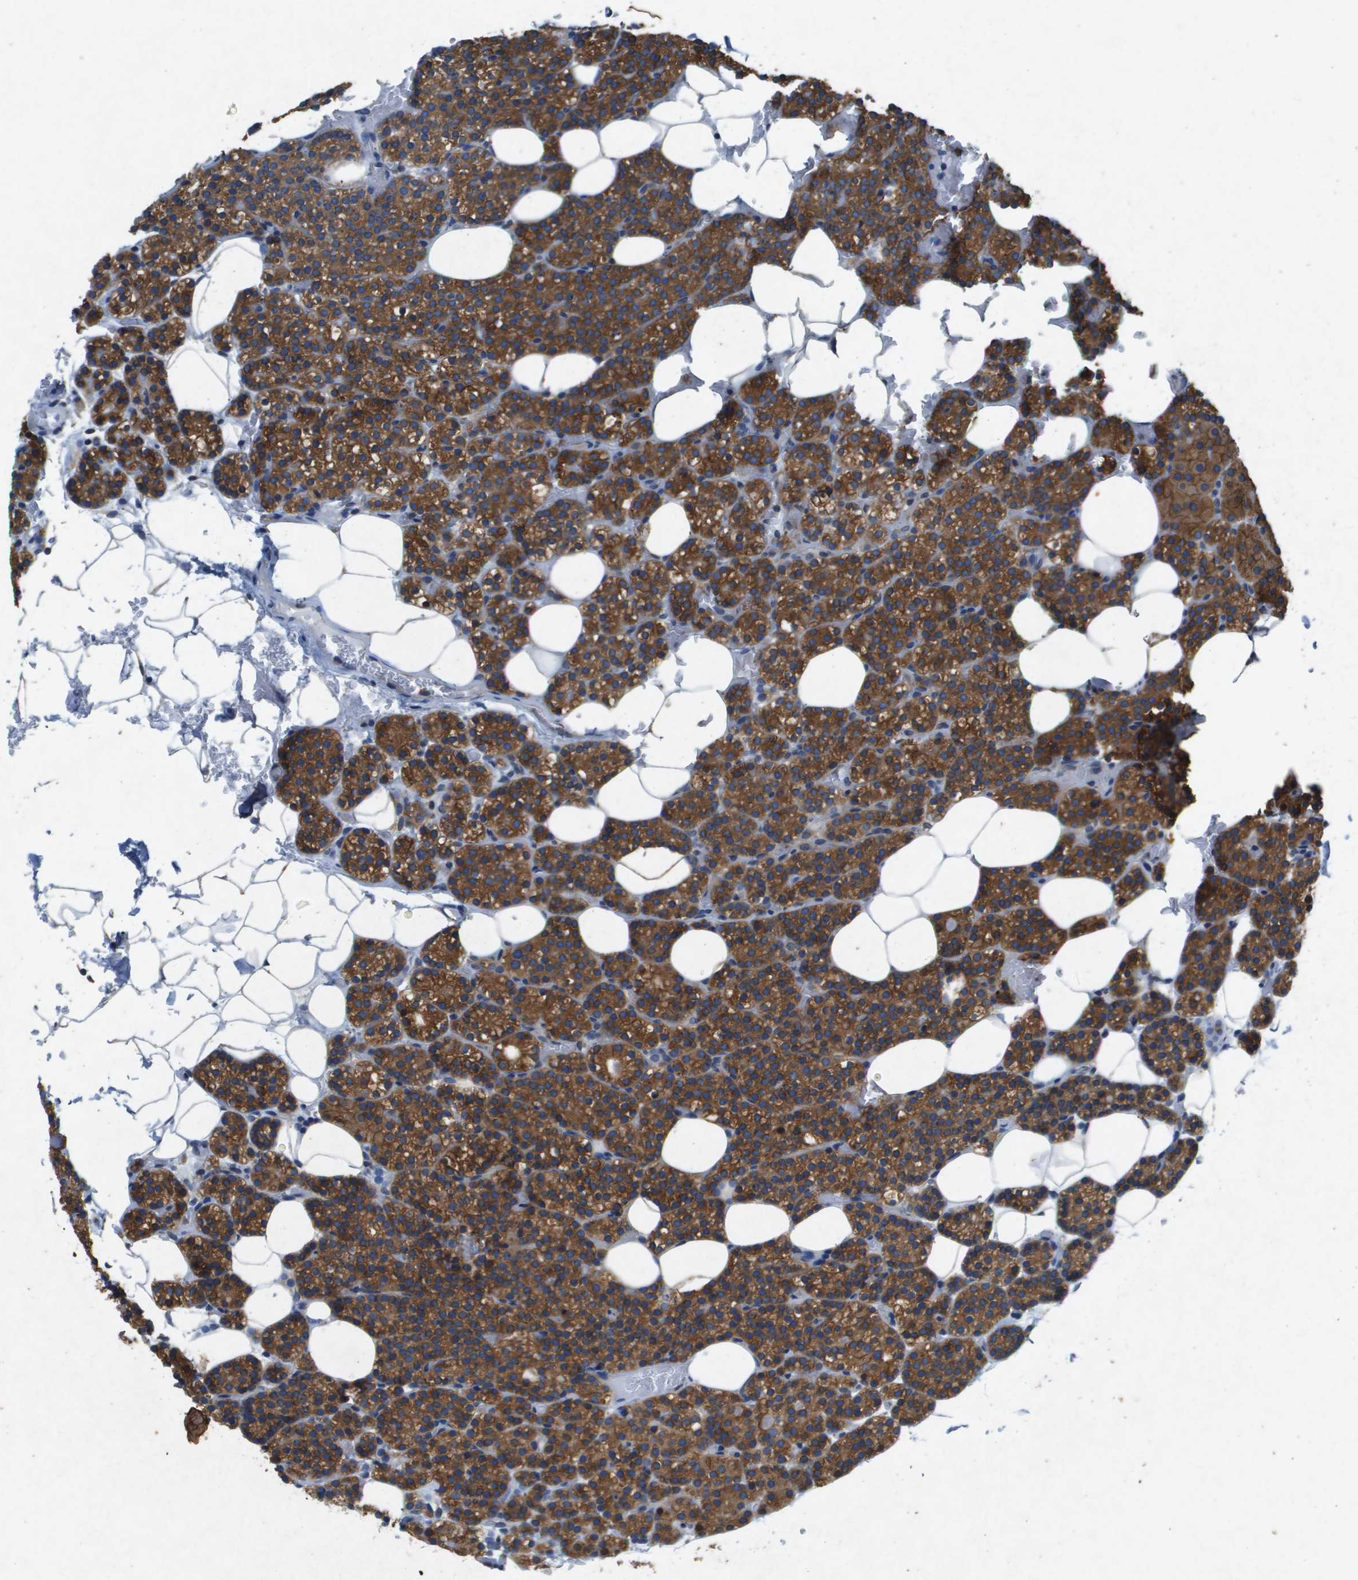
{"staining": {"intensity": "strong", "quantity": ">75%", "location": "cytoplasmic/membranous"}, "tissue": "parathyroid gland", "cell_type": "Glandular cells", "image_type": "normal", "snomed": [{"axis": "morphology", "description": "Normal tissue, NOS"}, {"axis": "morphology", "description": "Inflammation chronic"}, {"axis": "morphology", "description": "Goiter, colloid"}, {"axis": "topography", "description": "Thyroid gland"}, {"axis": "topography", "description": "Parathyroid gland"}], "caption": "Immunohistochemical staining of normal human parathyroid gland exhibits >75% levels of strong cytoplasmic/membranous protein staining in about >75% of glandular cells. The protein is shown in brown color, while the nuclei are stained blue.", "gene": "PTPRT", "patient": {"sex": "male", "age": 65}}